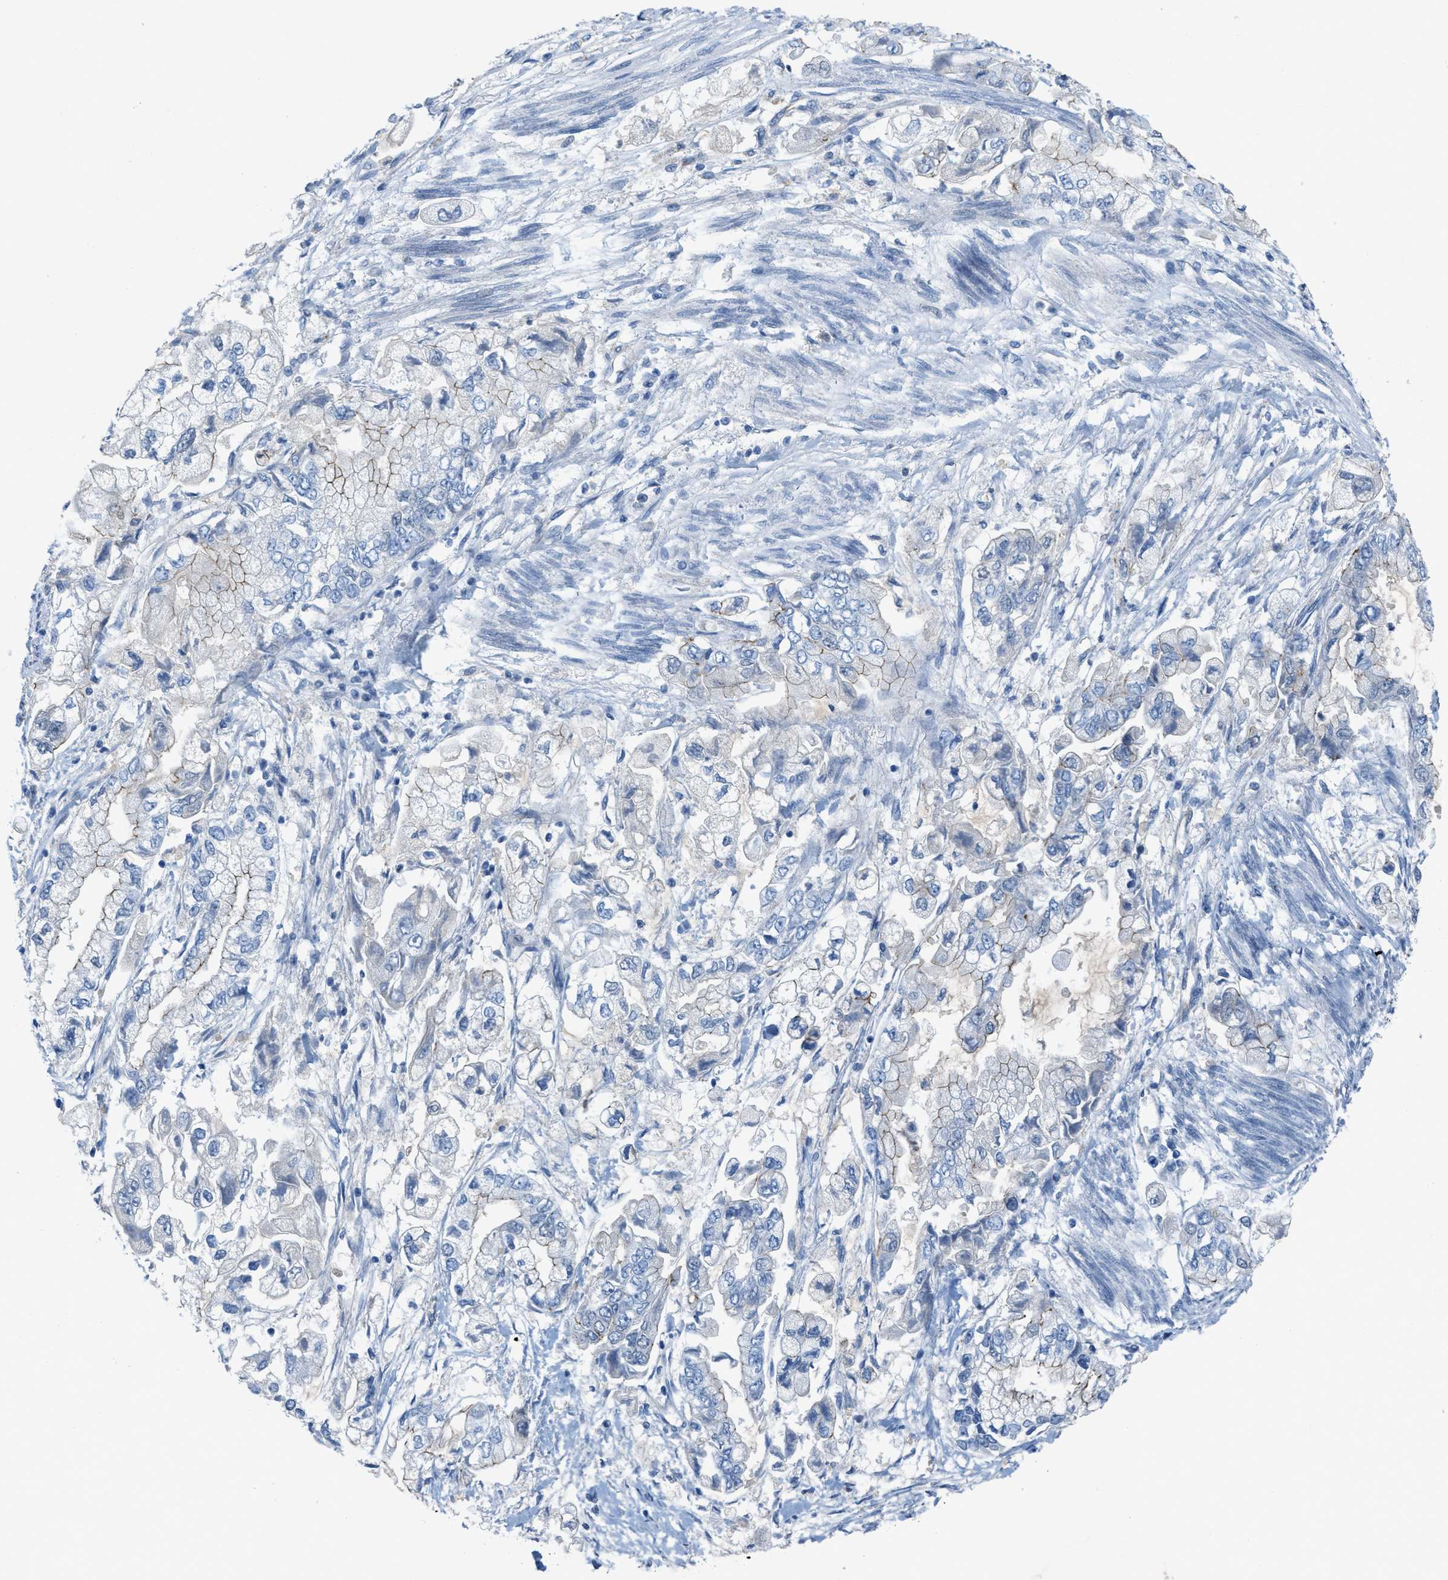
{"staining": {"intensity": "negative", "quantity": "none", "location": "none"}, "tissue": "stomach cancer", "cell_type": "Tumor cells", "image_type": "cancer", "snomed": [{"axis": "morphology", "description": "Normal tissue, NOS"}, {"axis": "morphology", "description": "Adenocarcinoma, NOS"}, {"axis": "topography", "description": "Stomach"}], "caption": "There is no significant positivity in tumor cells of stomach cancer (adenocarcinoma).", "gene": "CRB3", "patient": {"sex": "male", "age": 62}}